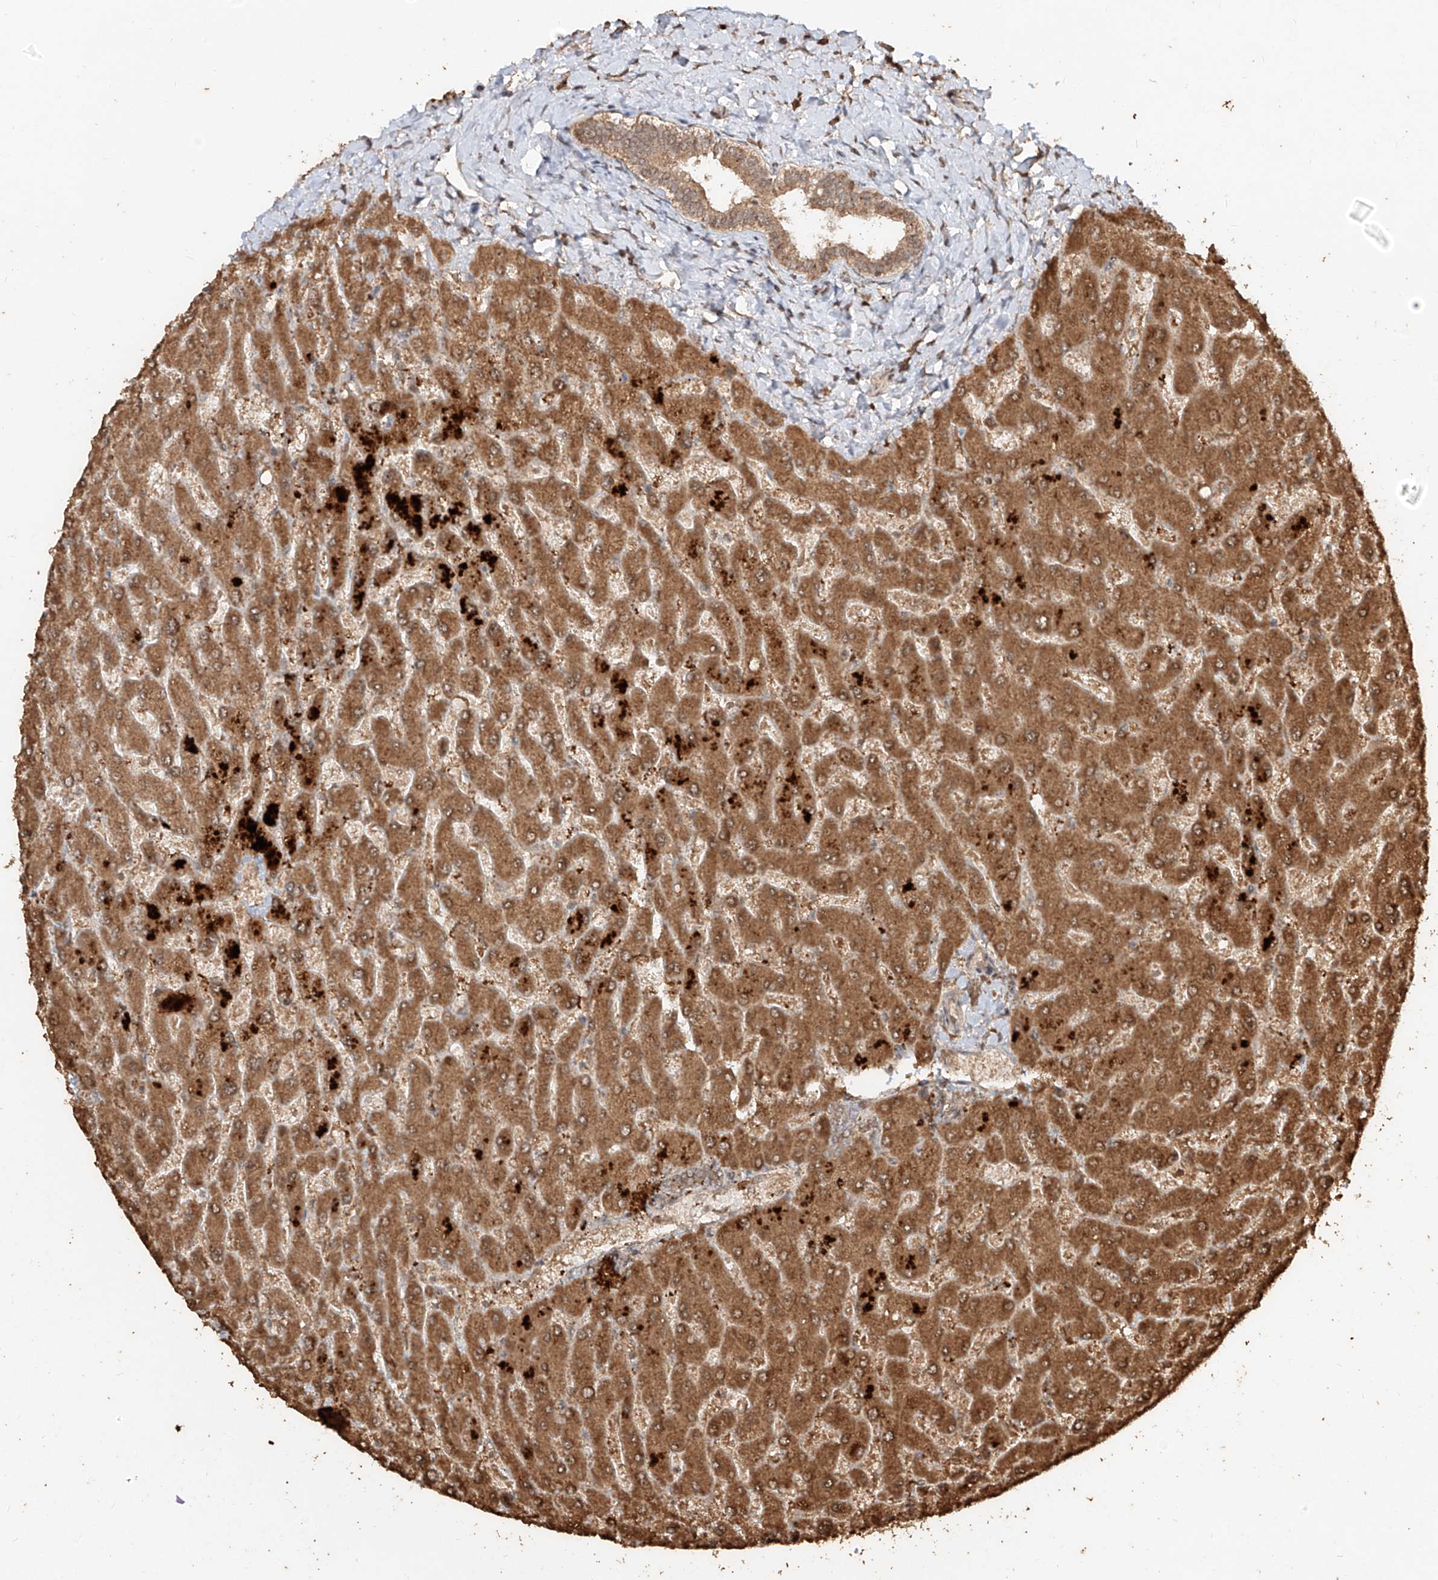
{"staining": {"intensity": "moderate", "quantity": ">75%", "location": "cytoplasmic/membranous,nuclear"}, "tissue": "liver", "cell_type": "Cholangiocytes", "image_type": "normal", "snomed": [{"axis": "morphology", "description": "Normal tissue, NOS"}, {"axis": "topography", "description": "Liver"}], "caption": "A brown stain highlights moderate cytoplasmic/membranous,nuclear expression of a protein in cholangiocytes of unremarkable human liver.", "gene": "ZNF660", "patient": {"sex": "male", "age": 55}}